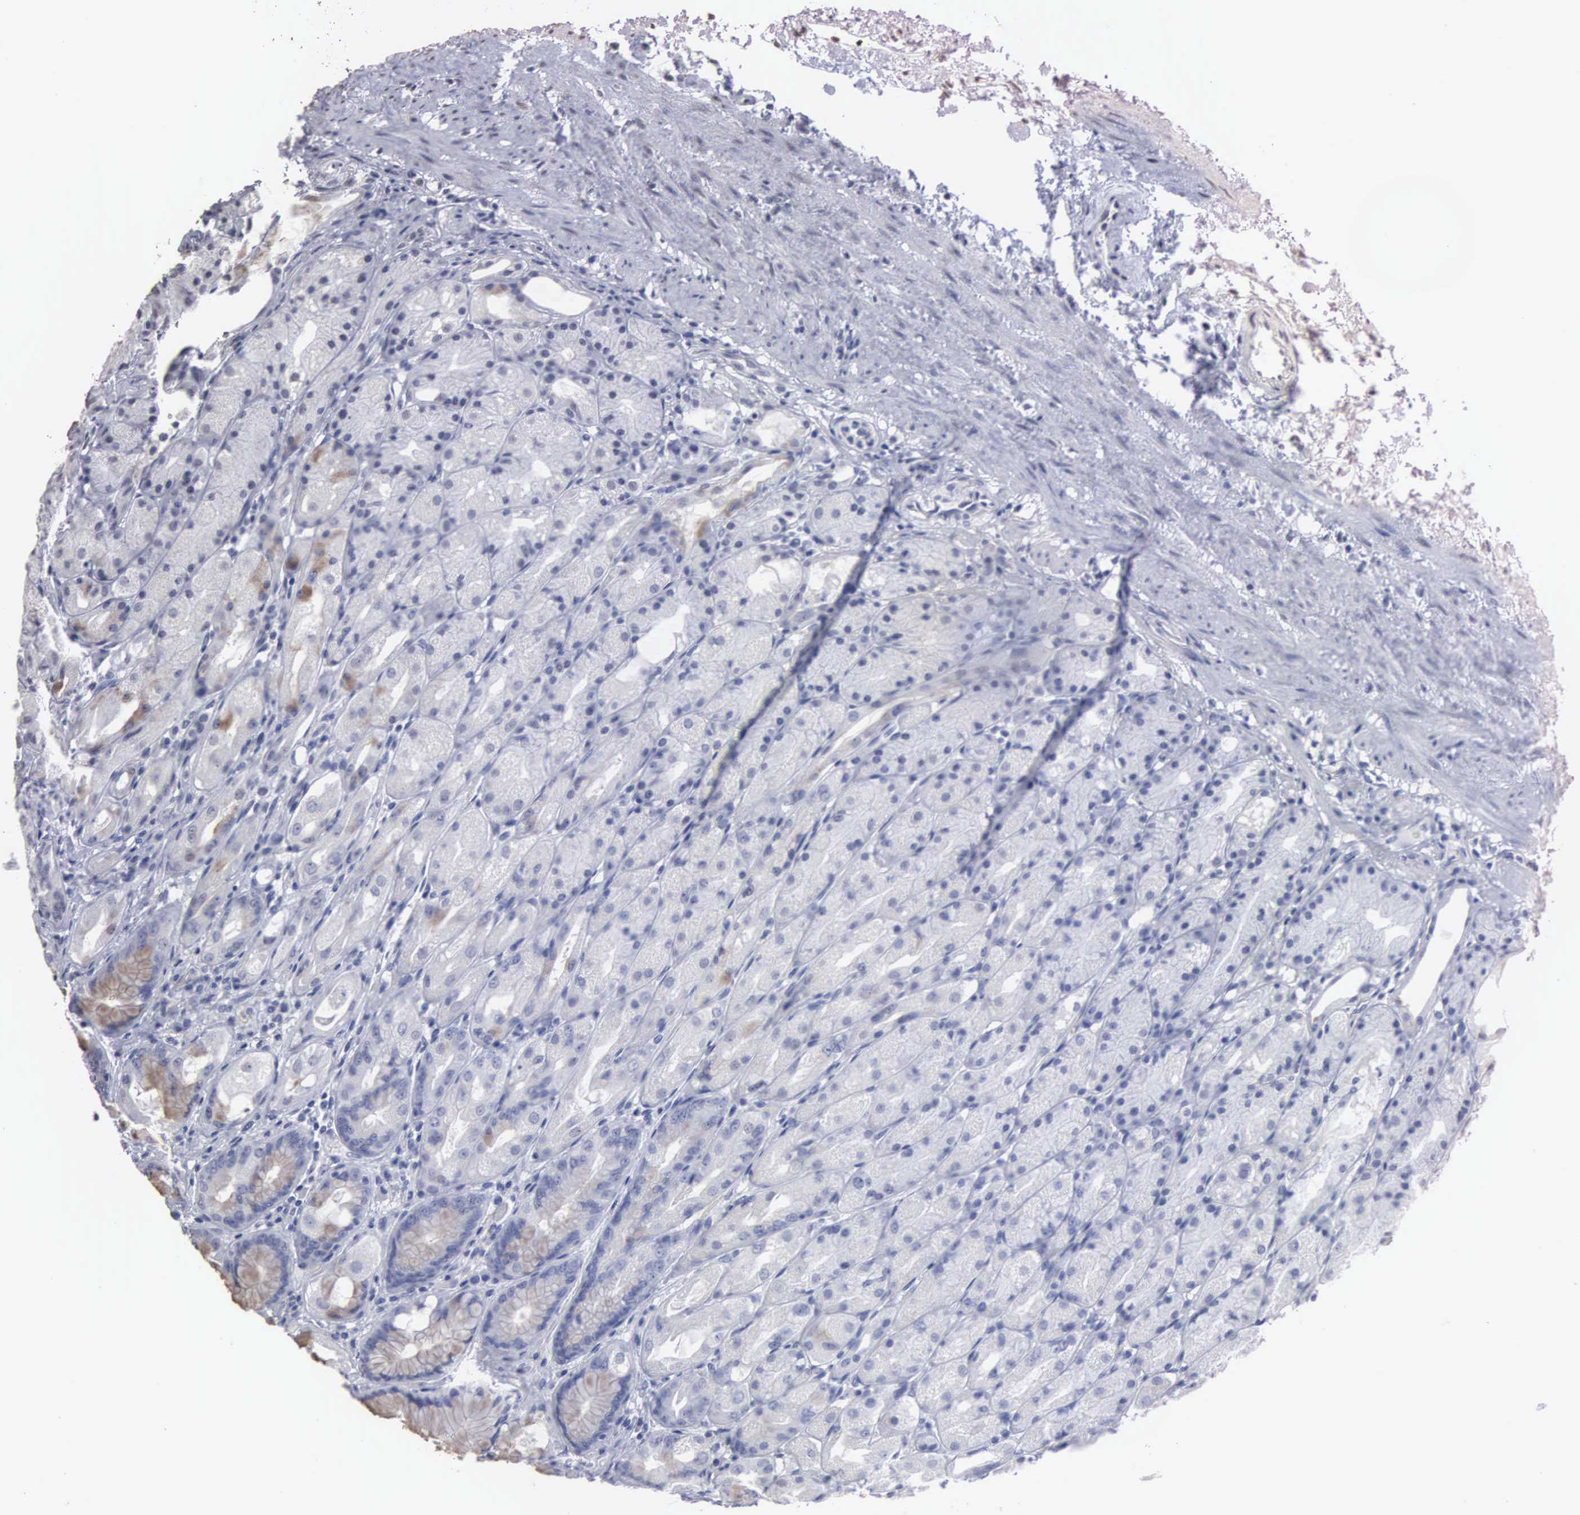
{"staining": {"intensity": "weak", "quantity": "<25%", "location": "cytoplasmic/membranous"}, "tissue": "stomach", "cell_type": "Glandular cells", "image_type": "normal", "snomed": [{"axis": "morphology", "description": "Normal tissue, NOS"}, {"axis": "topography", "description": "Stomach, upper"}], "caption": "There is no significant positivity in glandular cells of stomach. Nuclei are stained in blue.", "gene": "UPB1", "patient": {"sex": "female", "age": 75}}